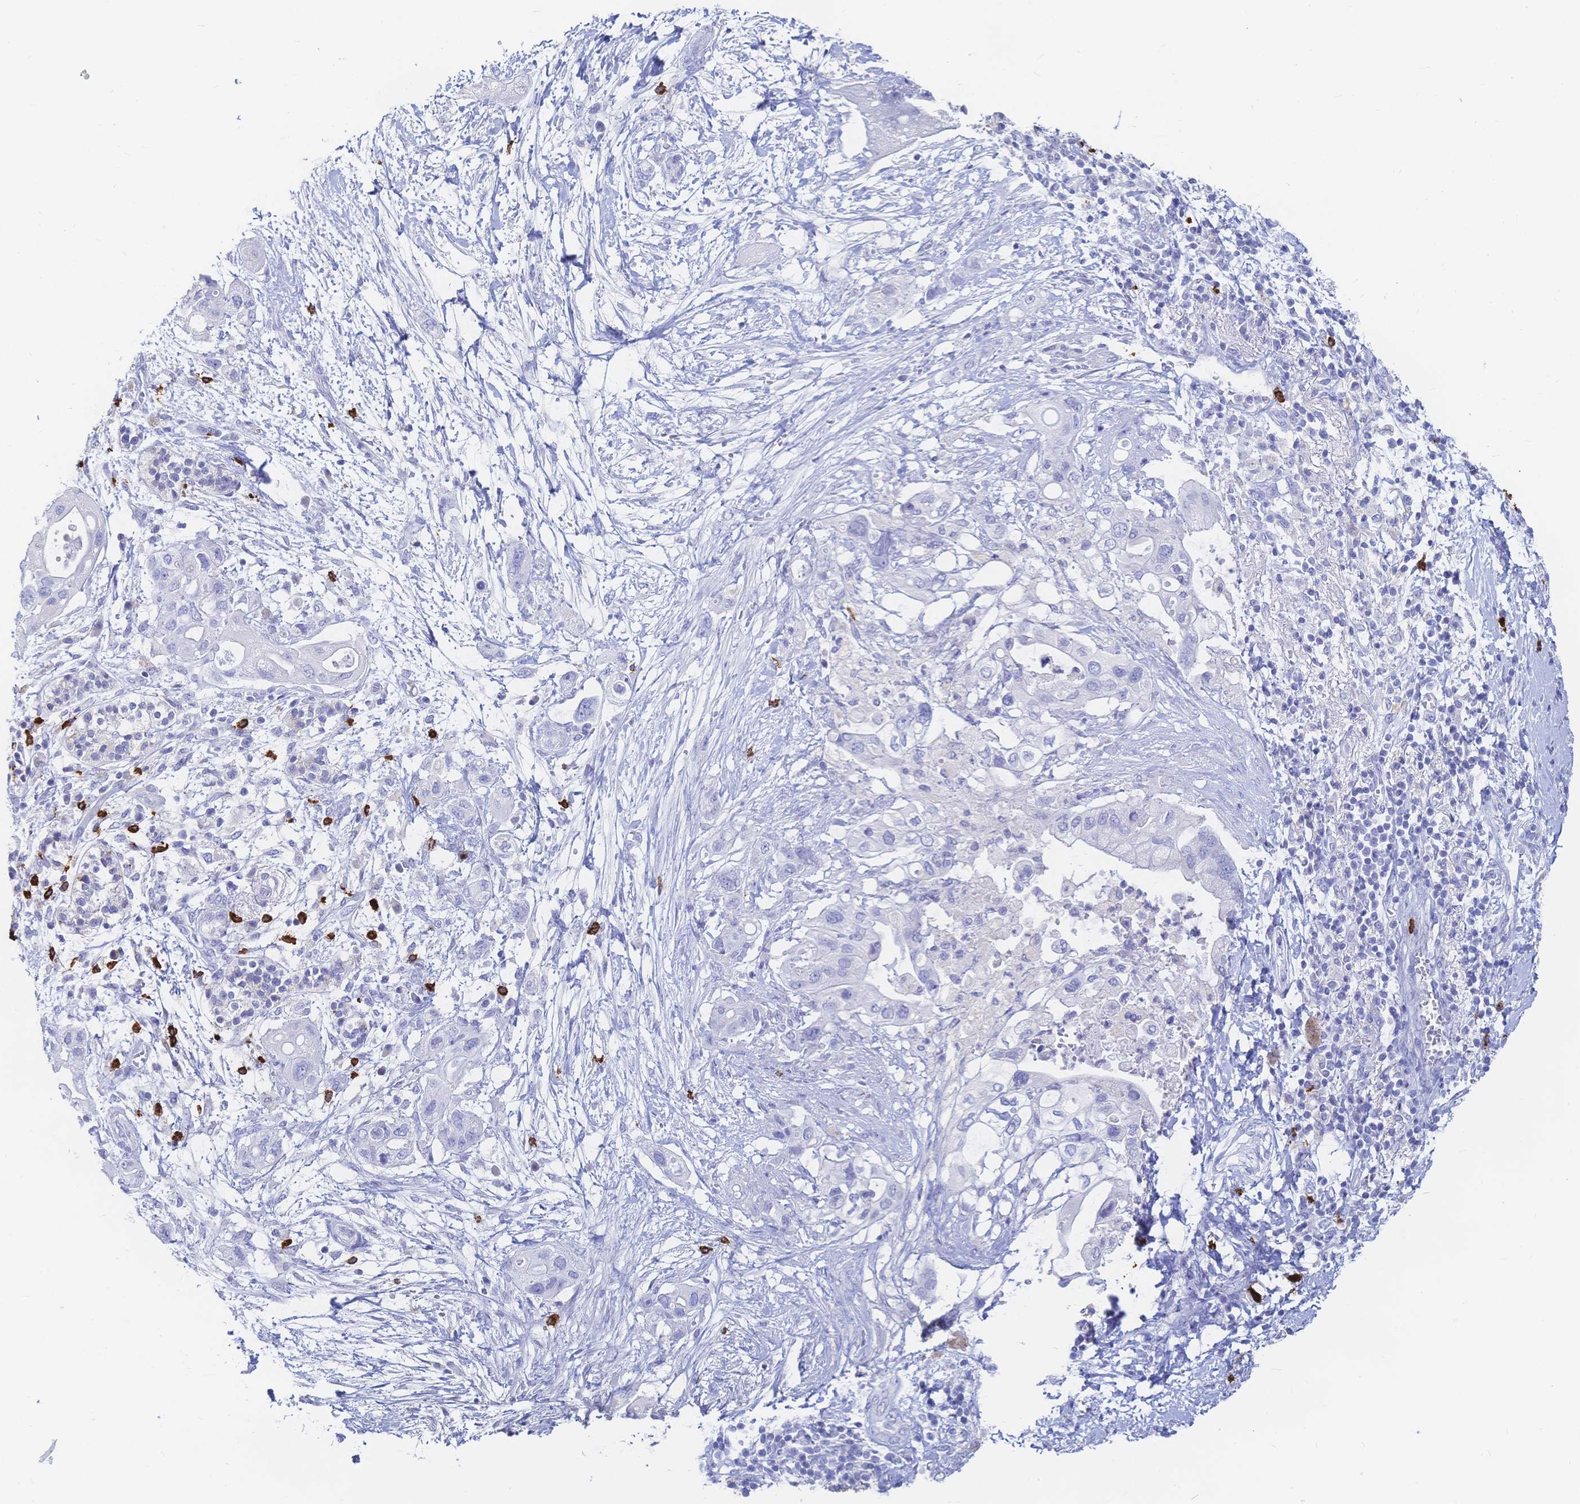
{"staining": {"intensity": "negative", "quantity": "none", "location": "none"}, "tissue": "pancreatic cancer", "cell_type": "Tumor cells", "image_type": "cancer", "snomed": [{"axis": "morphology", "description": "Adenocarcinoma, NOS"}, {"axis": "topography", "description": "Pancreas"}], "caption": "Immunohistochemistry (IHC) image of neoplastic tissue: human pancreatic cancer stained with DAB (3,3'-diaminobenzidine) shows no significant protein positivity in tumor cells.", "gene": "IL2RB", "patient": {"sex": "female", "age": 72}}